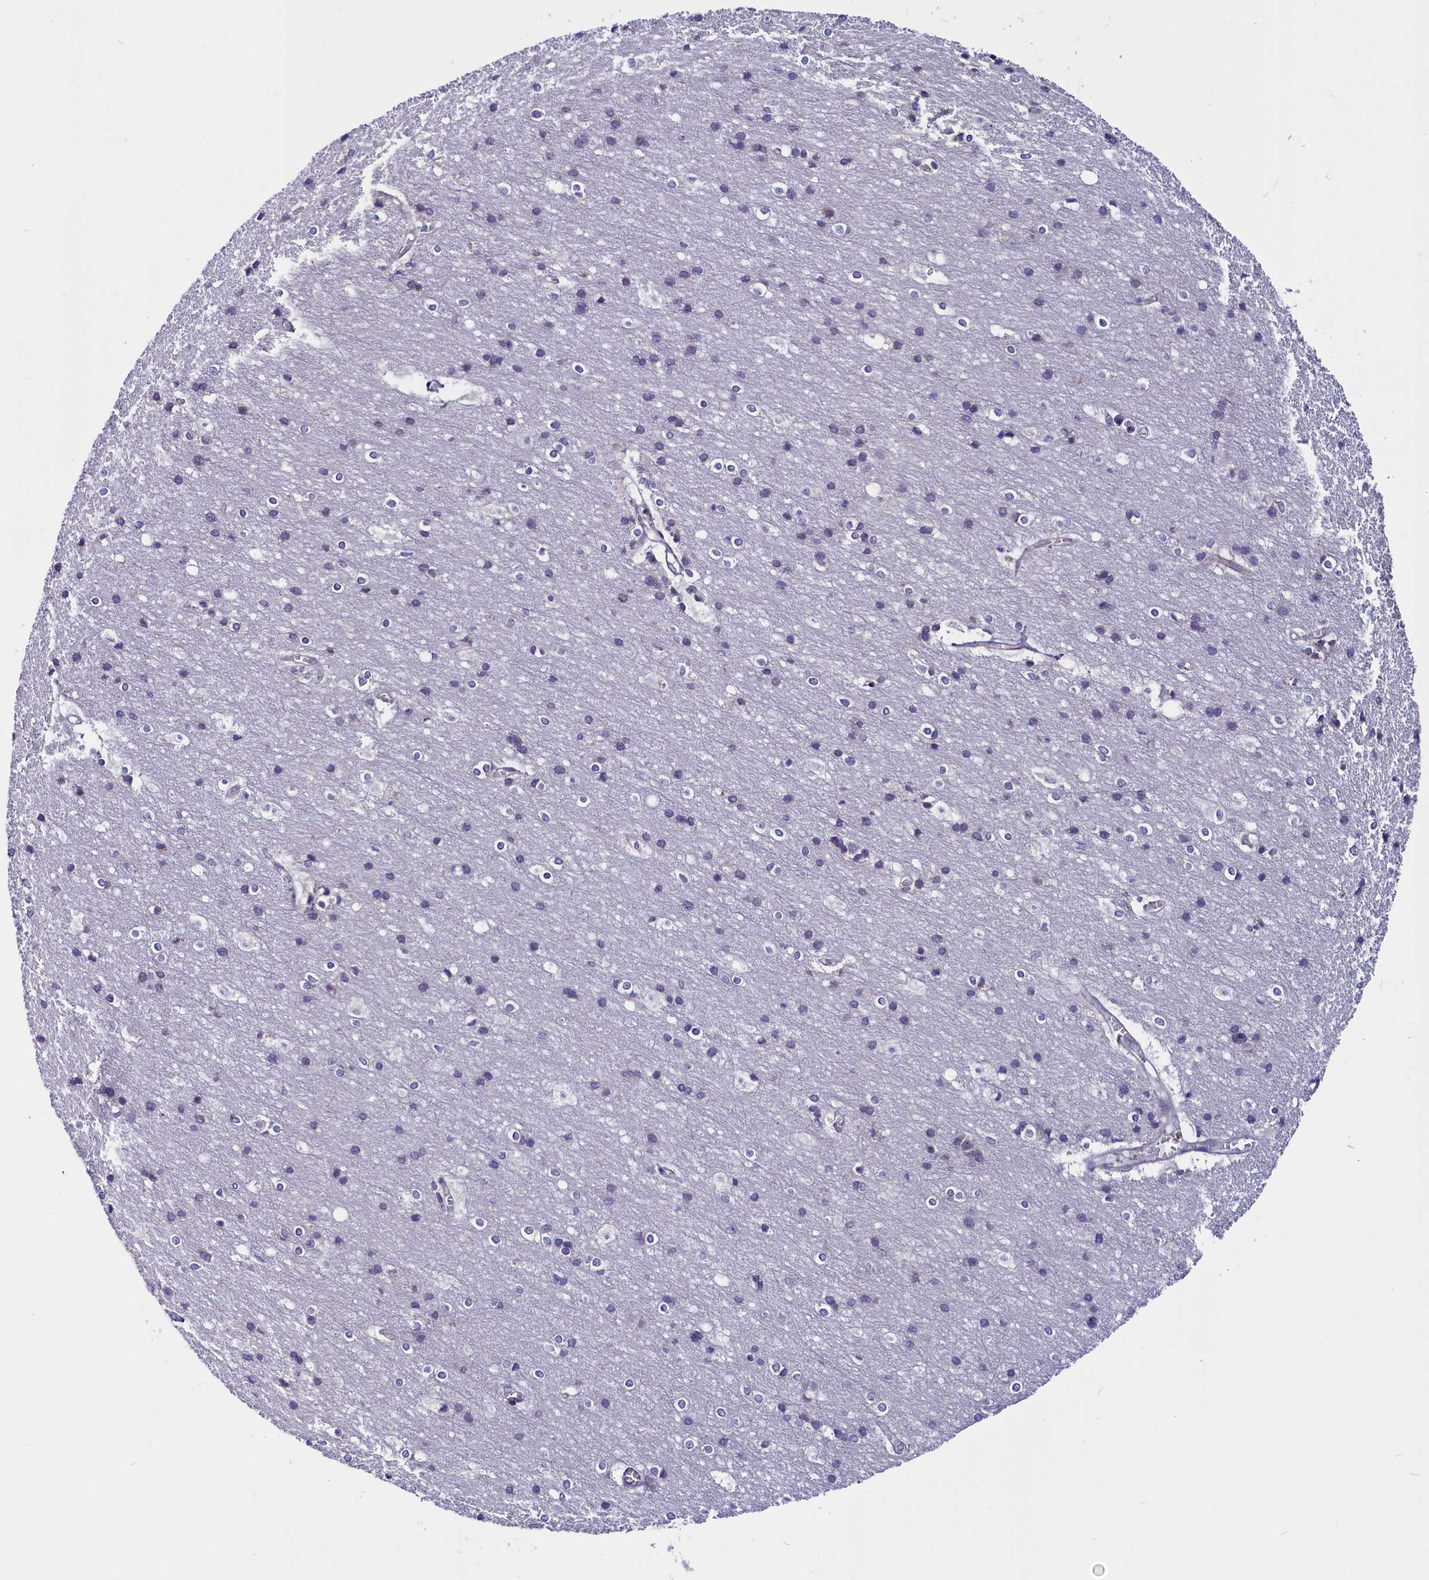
{"staining": {"intensity": "weak", "quantity": "25%-75%", "location": "cytoplasmic/membranous"}, "tissue": "cerebral cortex", "cell_type": "Endothelial cells", "image_type": "normal", "snomed": [{"axis": "morphology", "description": "Normal tissue, NOS"}, {"axis": "topography", "description": "Cerebral cortex"}], "caption": "Immunohistochemical staining of unremarkable cerebral cortex displays low levels of weak cytoplasmic/membranous positivity in approximately 25%-75% of endothelial cells.", "gene": "CIAPIN1", "patient": {"sex": "male", "age": 54}}